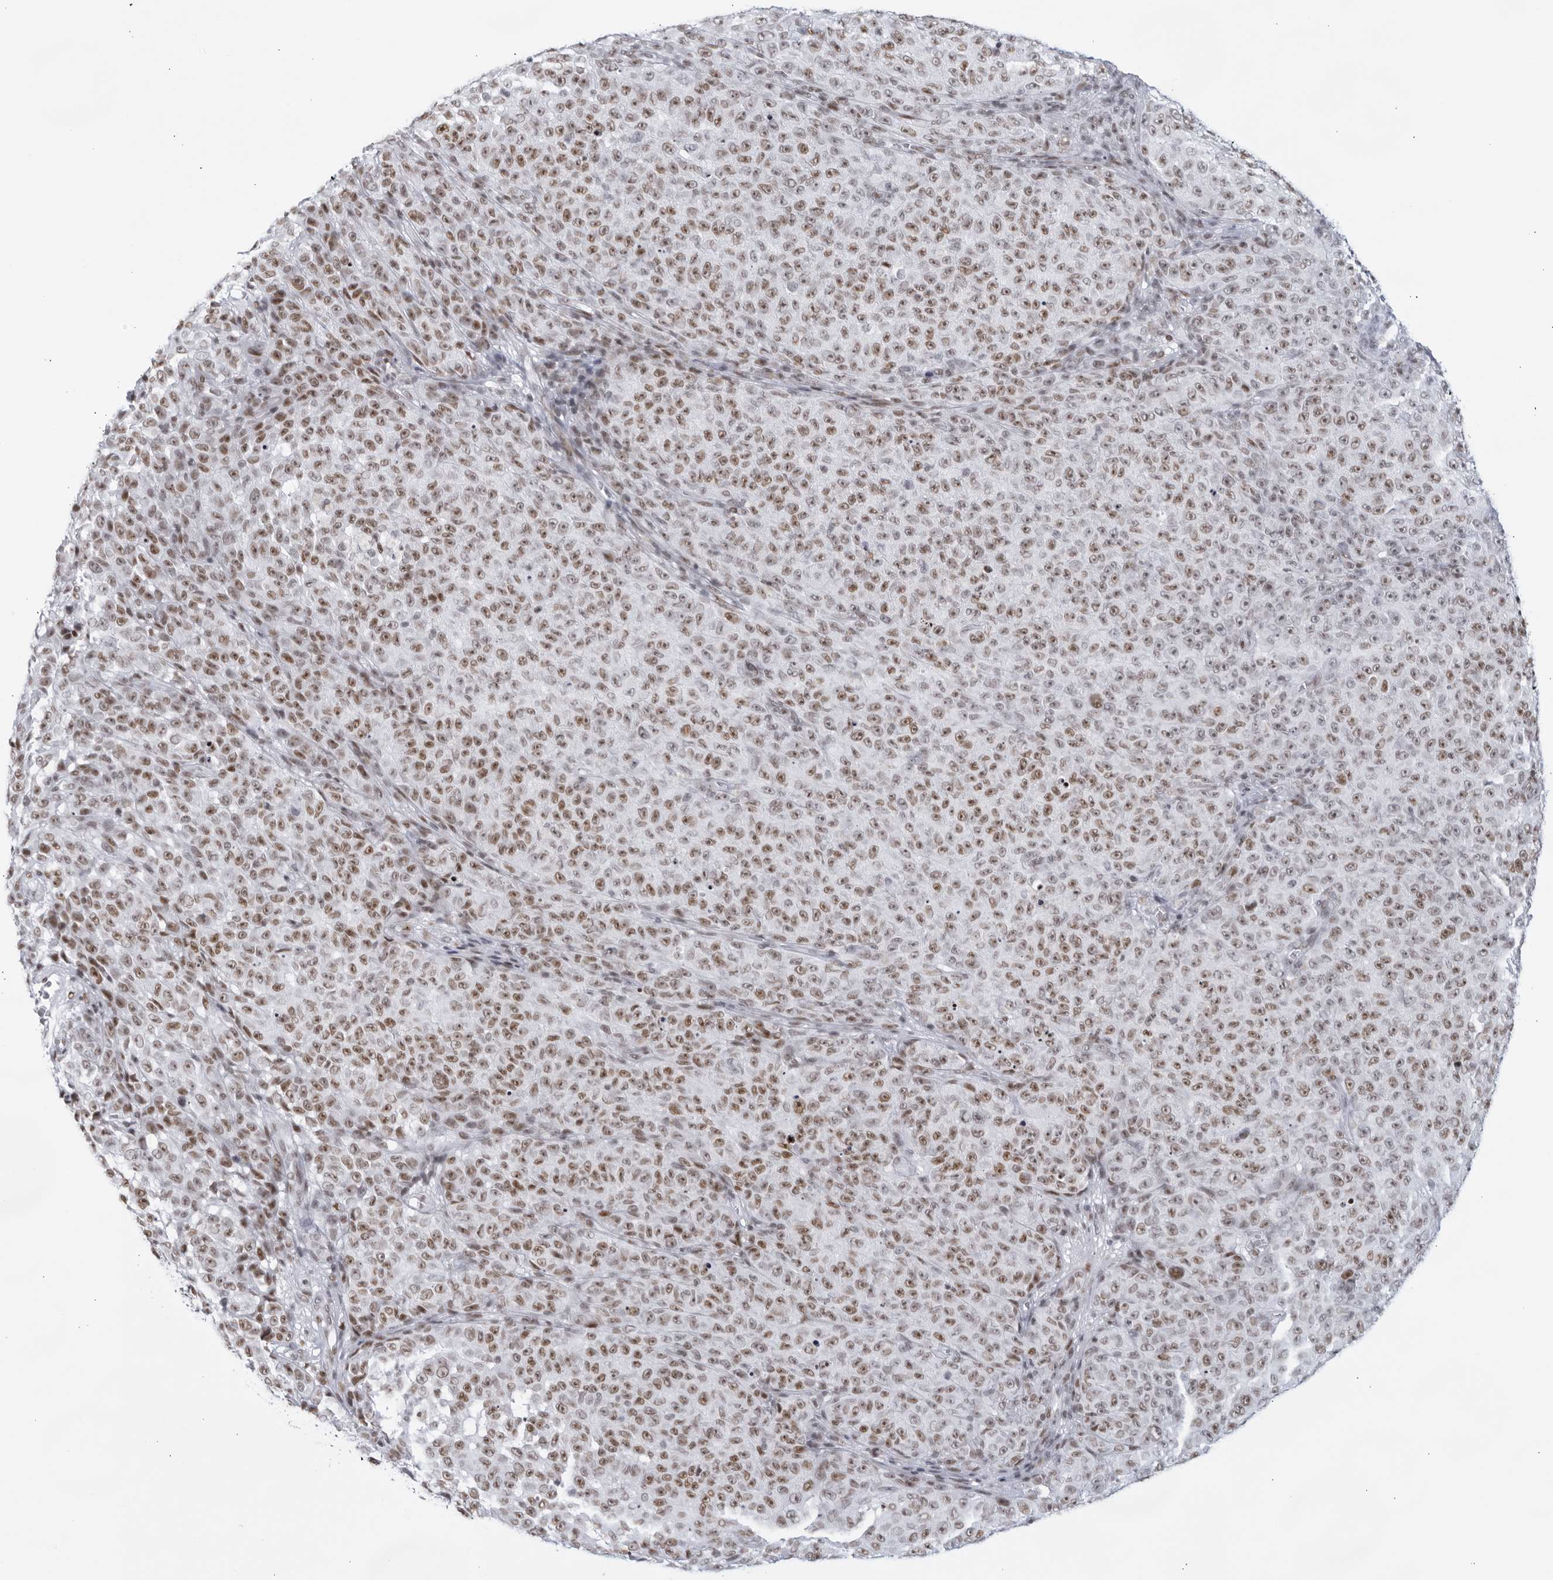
{"staining": {"intensity": "moderate", "quantity": ">75%", "location": "nuclear"}, "tissue": "melanoma", "cell_type": "Tumor cells", "image_type": "cancer", "snomed": [{"axis": "morphology", "description": "Malignant melanoma, NOS"}, {"axis": "topography", "description": "Skin"}], "caption": "This is a photomicrograph of IHC staining of melanoma, which shows moderate expression in the nuclear of tumor cells.", "gene": "HP1BP3", "patient": {"sex": "female", "age": 82}}